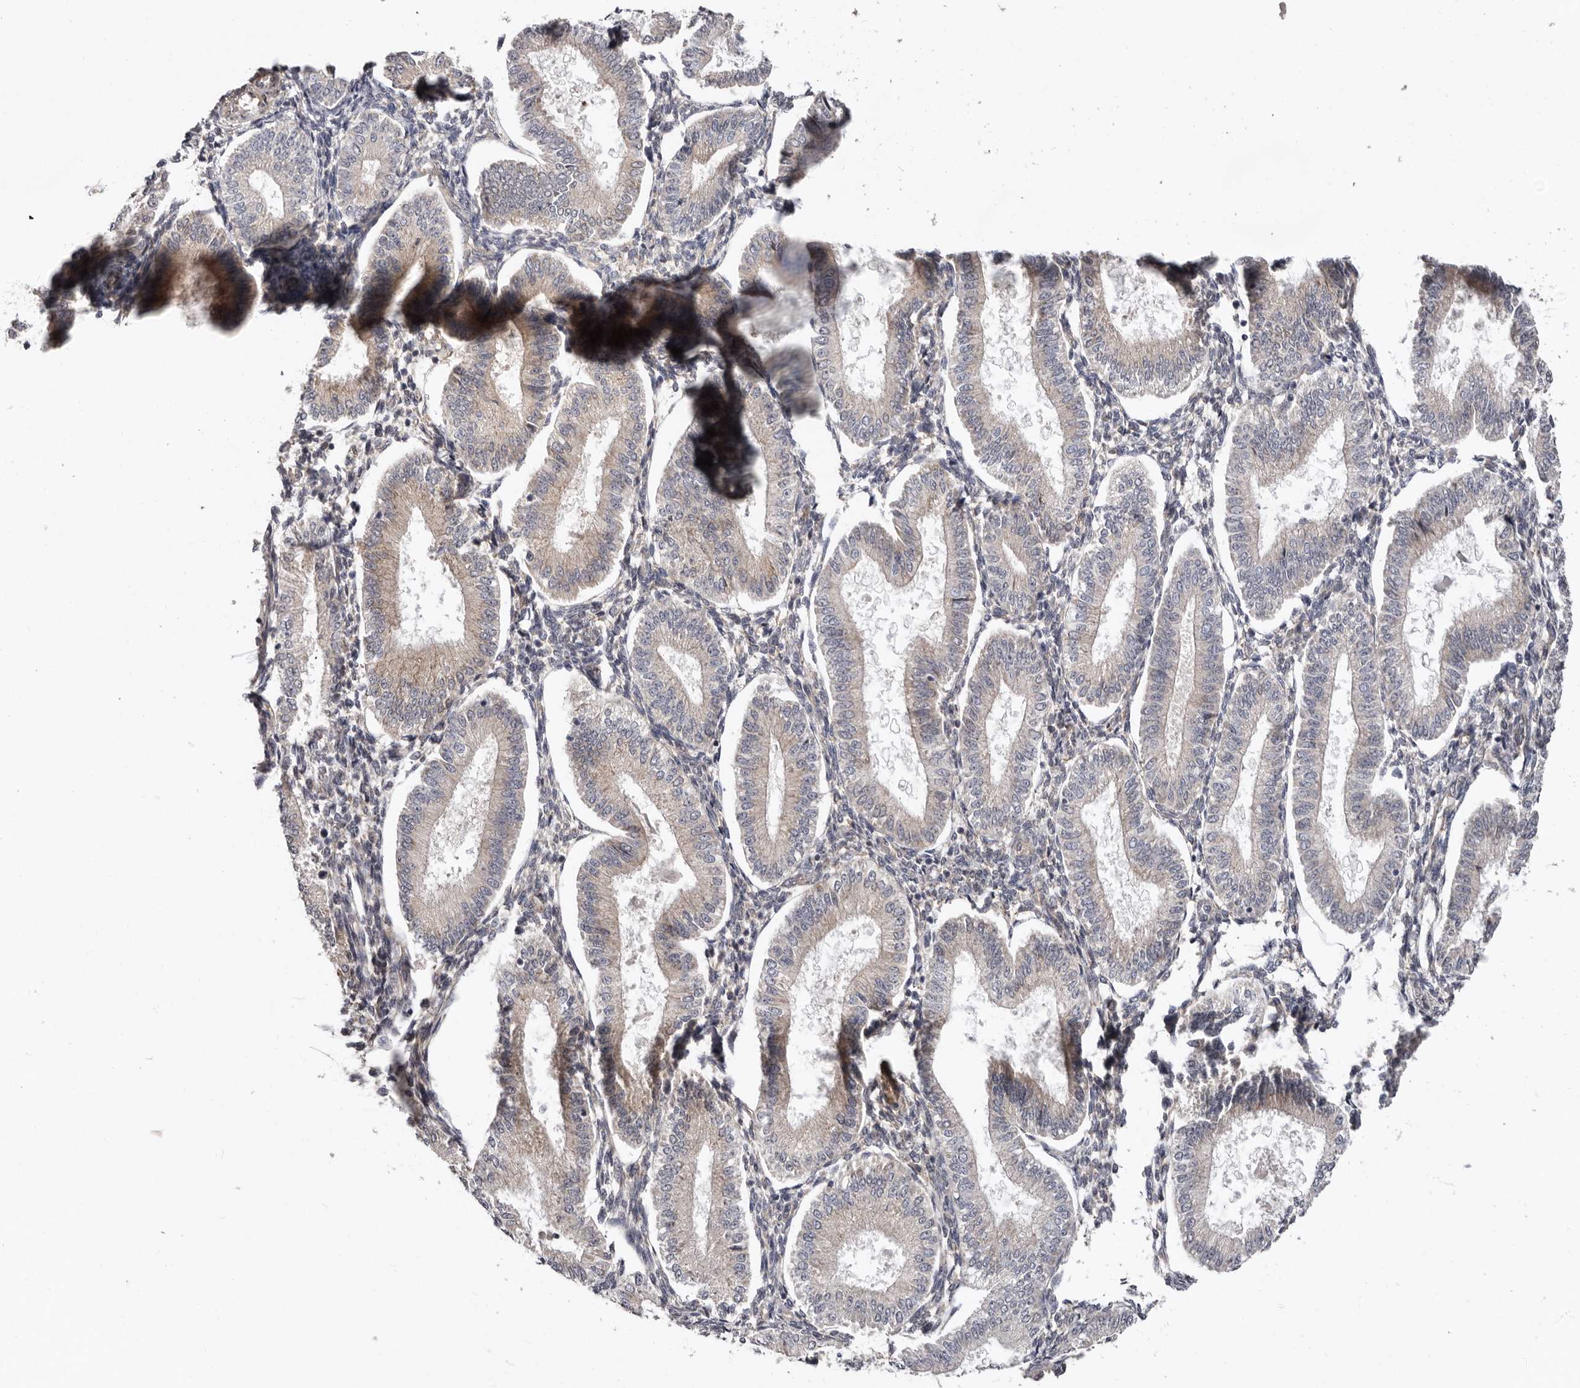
{"staining": {"intensity": "weak", "quantity": "25%-75%", "location": "cytoplasmic/membranous"}, "tissue": "endometrium", "cell_type": "Cells in endometrial stroma", "image_type": "normal", "snomed": [{"axis": "morphology", "description": "Normal tissue, NOS"}, {"axis": "topography", "description": "Endometrium"}], "caption": "Weak cytoplasmic/membranous positivity for a protein is appreciated in about 25%-75% of cells in endometrial stroma of benign endometrium using immunohistochemistry (IHC).", "gene": "SBDS", "patient": {"sex": "female", "age": 39}}